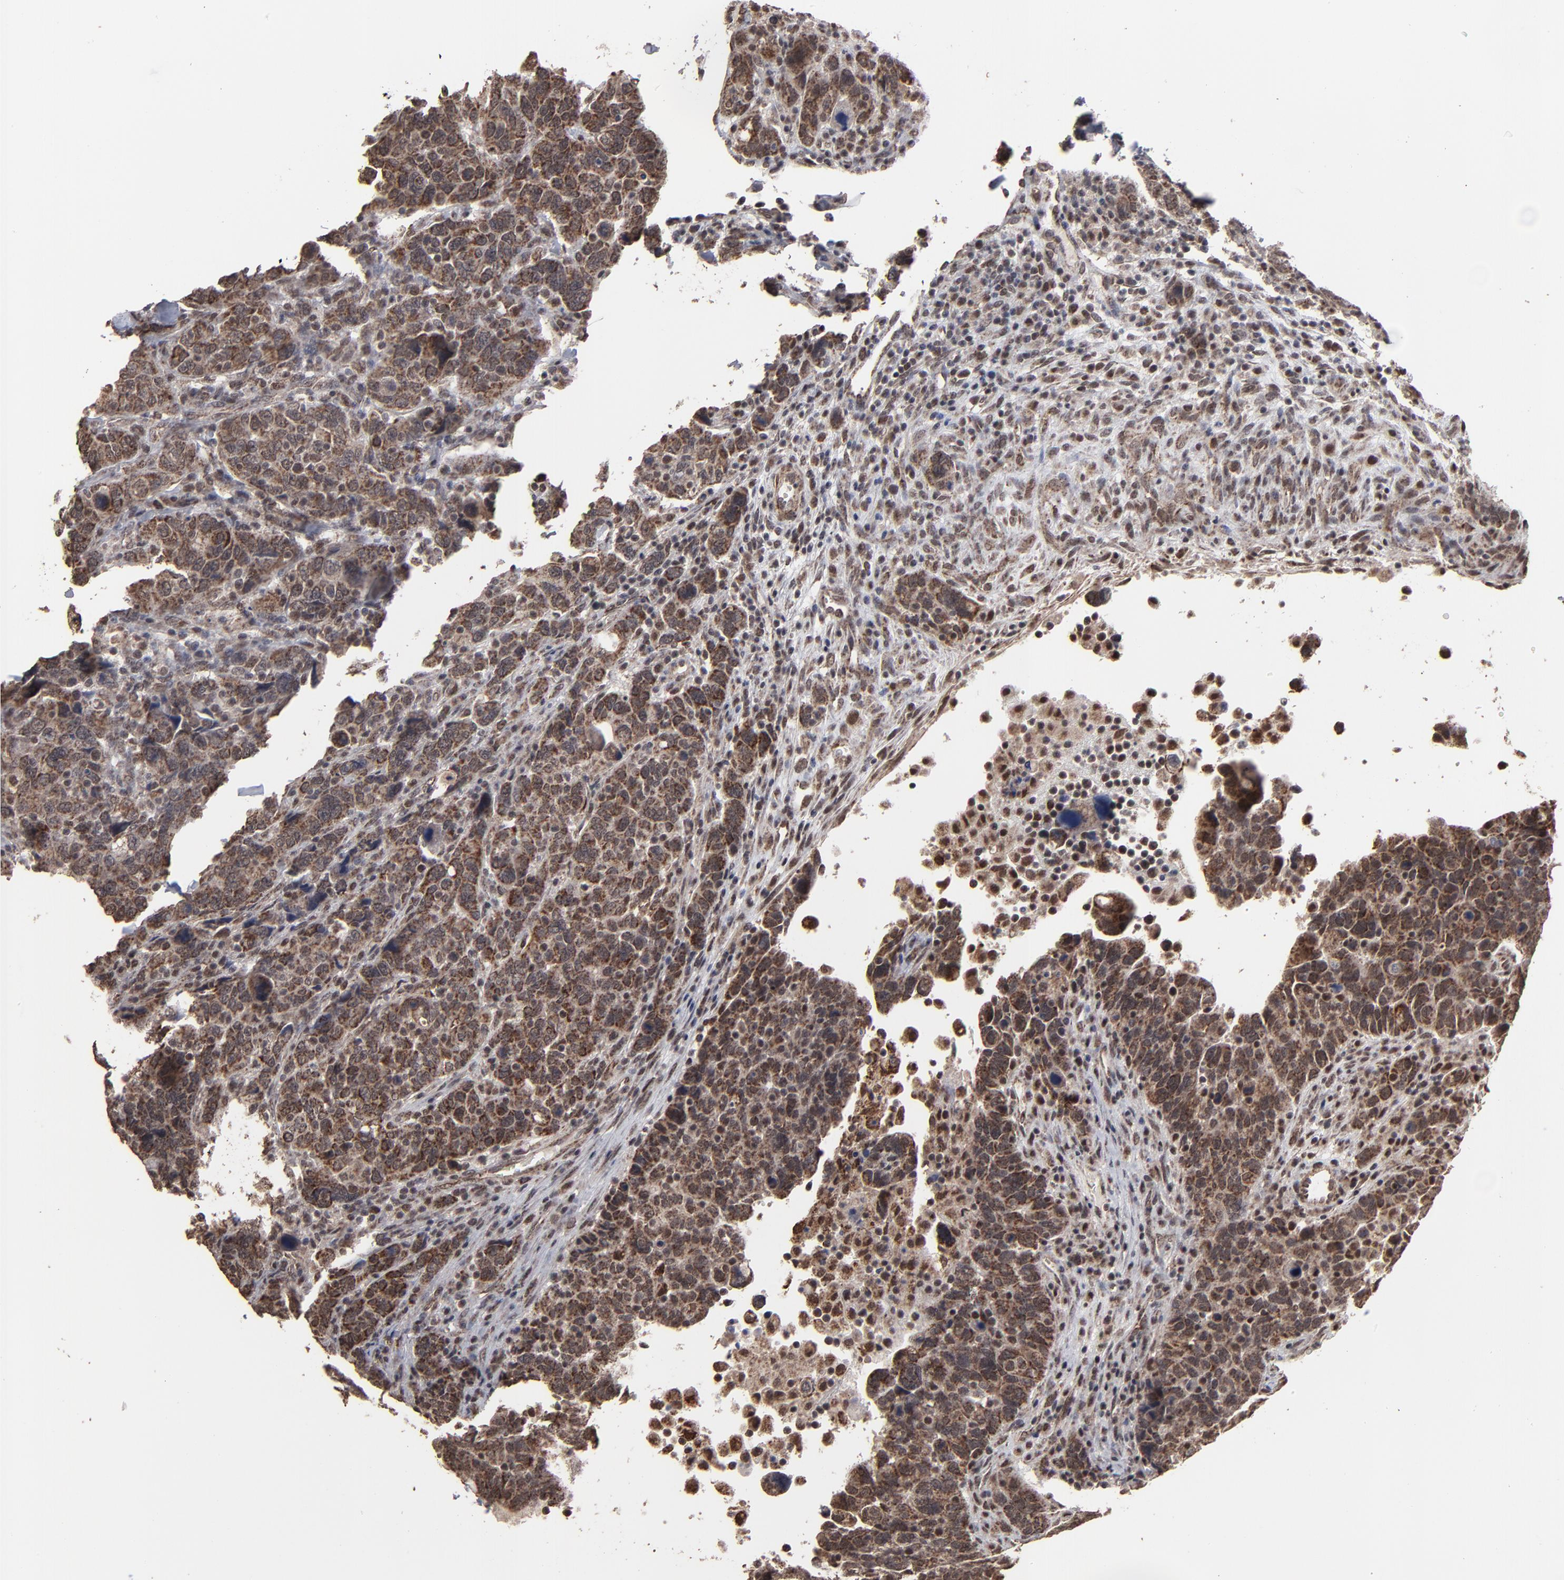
{"staining": {"intensity": "strong", "quantity": ">75%", "location": "cytoplasmic/membranous"}, "tissue": "breast cancer", "cell_type": "Tumor cells", "image_type": "cancer", "snomed": [{"axis": "morphology", "description": "Duct carcinoma"}, {"axis": "topography", "description": "Breast"}], "caption": "Protein staining shows strong cytoplasmic/membranous staining in about >75% of tumor cells in breast invasive ductal carcinoma. (DAB (3,3'-diaminobenzidine) IHC, brown staining for protein, blue staining for nuclei).", "gene": "BNIP3", "patient": {"sex": "female", "age": 37}}